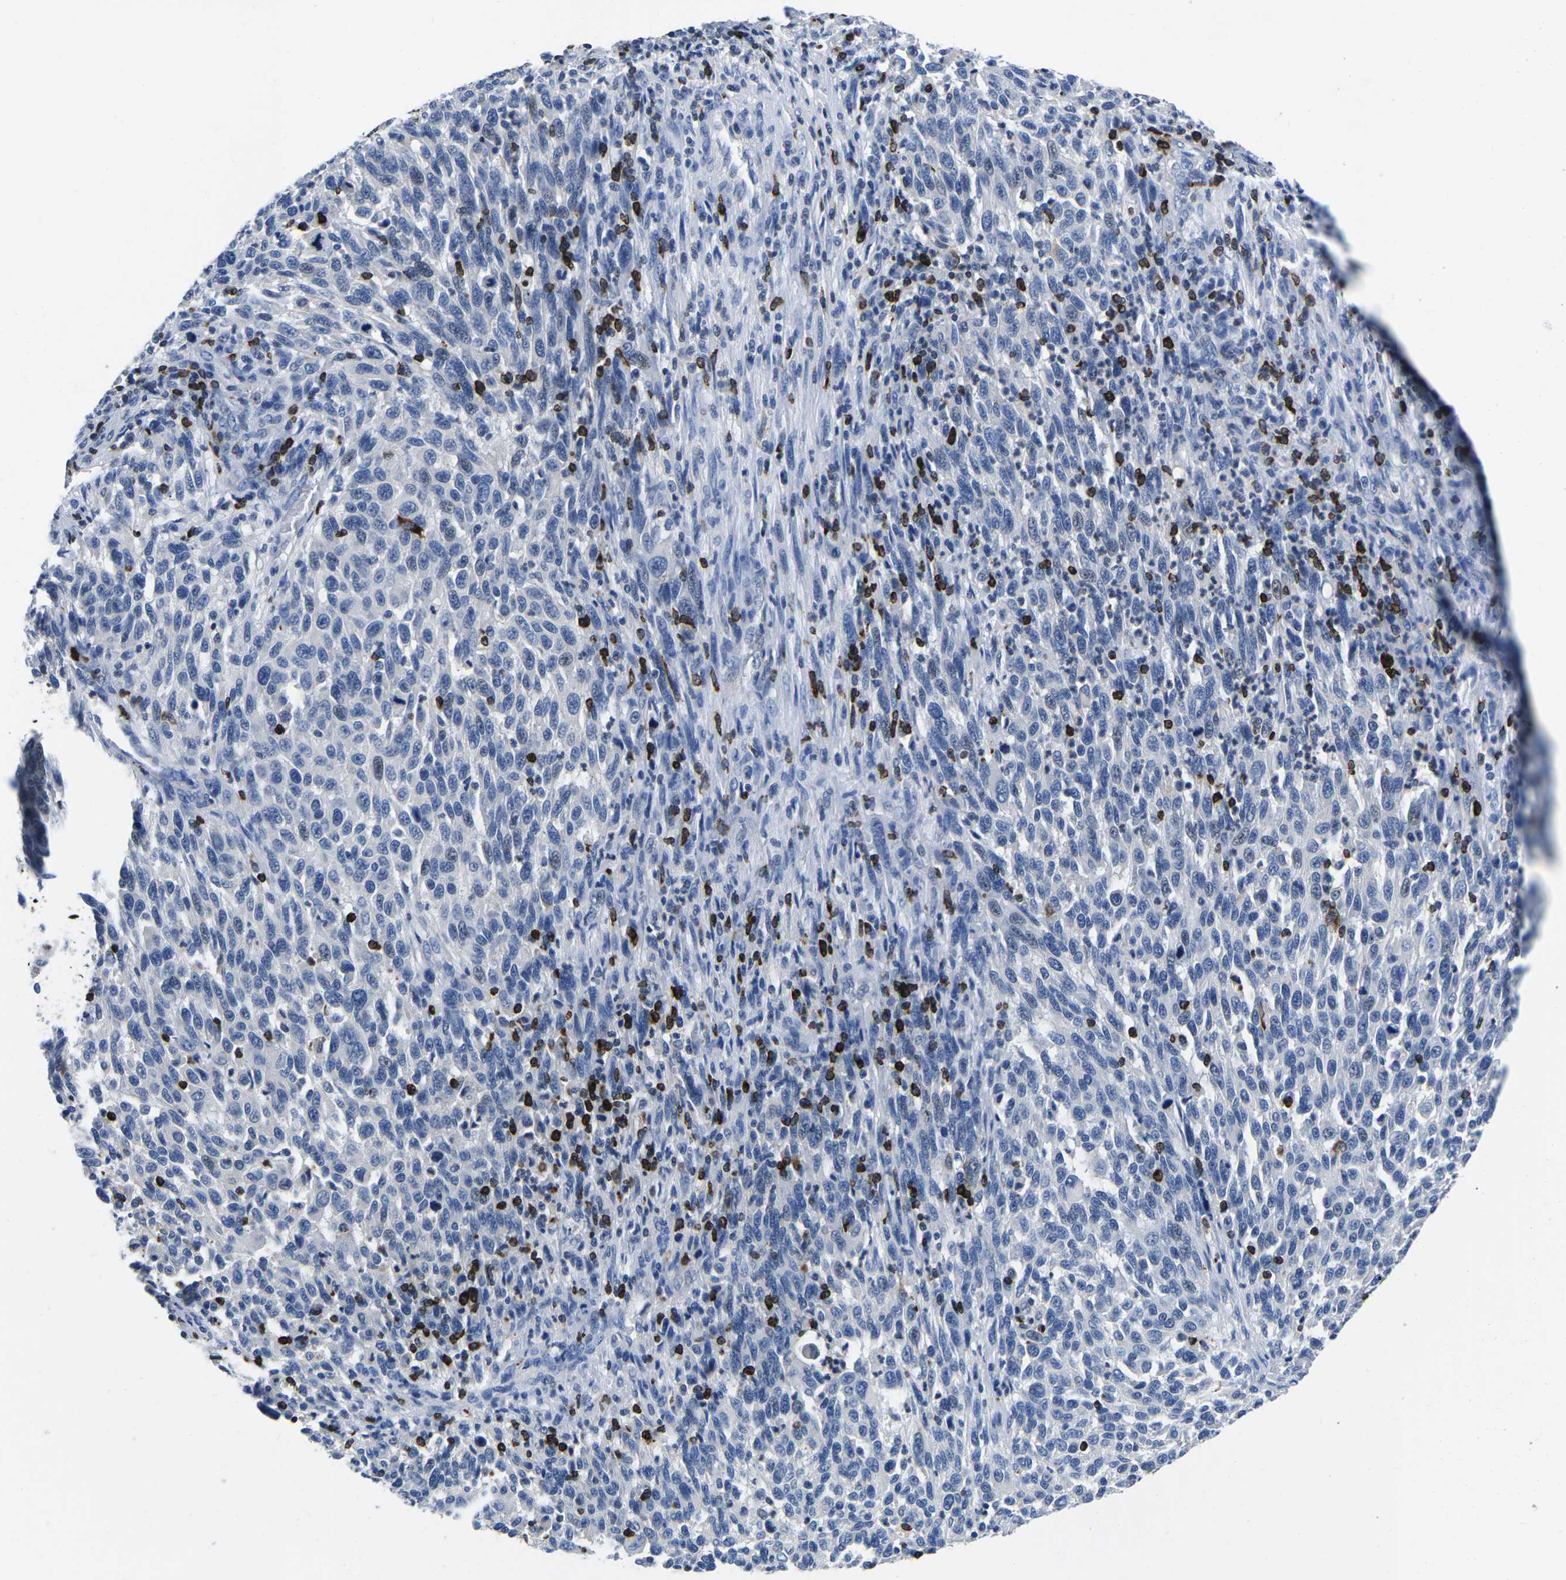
{"staining": {"intensity": "negative", "quantity": "none", "location": "none"}, "tissue": "melanoma", "cell_type": "Tumor cells", "image_type": "cancer", "snomed": [{"axis": "morphology", "description": "Malignant melanoma, Metastatic site"}, {"axis": "topography", "description": "Lymph node"}], "caption": "Immunohistochemistry (IHC) micrograph of malignant melanoma (metastatic site) stained for a protein (brown), which displays no staining in tumor cells.", "gene": "CTSW", "patient": {"sex": "male", "age": 61}}